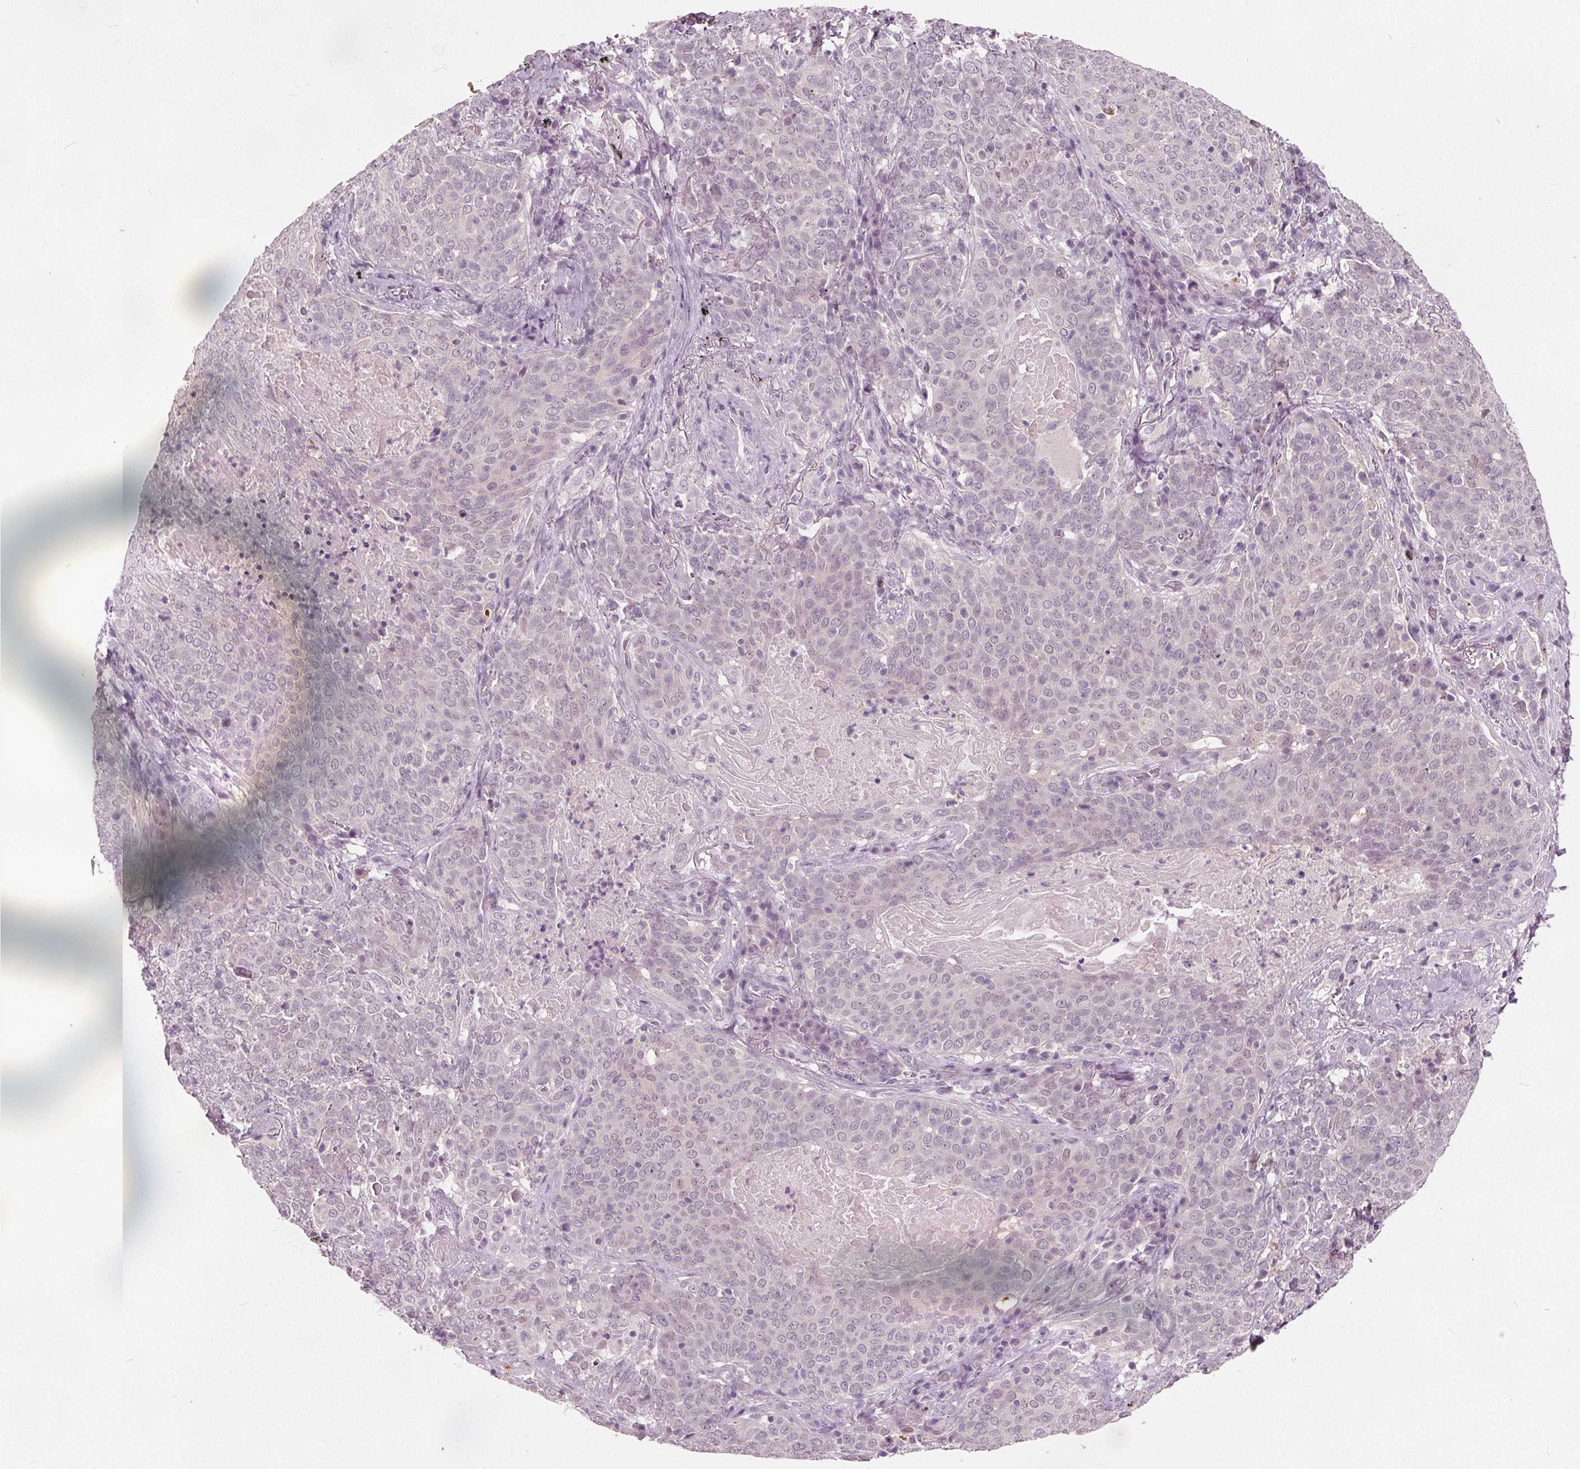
{"staining": {"intensity": "negative", "quantity": "none", "location": "none"}, "tissue": "lung cancer", "cell_type": "Tumor cells", "image_type": "cancer", "snomed": [{"axis": "morphology", "description": "Squamous cell carcinoma, NOS"}, {"axis": "topography", "description": "Lung"}], "caption": "Immunohistochemistry (IHC) image of neoplastic tissue: squamous cell carcinoma (lung) stained with DAB displays no significant protein positivity in tumor cells. The staining was performed using DAB (3,3'-diaminobenzidine) to visualize the protein expression in brown, while the nuclei were stained in blue with hematoxylin (Magnification: 20x).", "gene": "TKFC", "patient": {"sex": "male", "age": 82}}